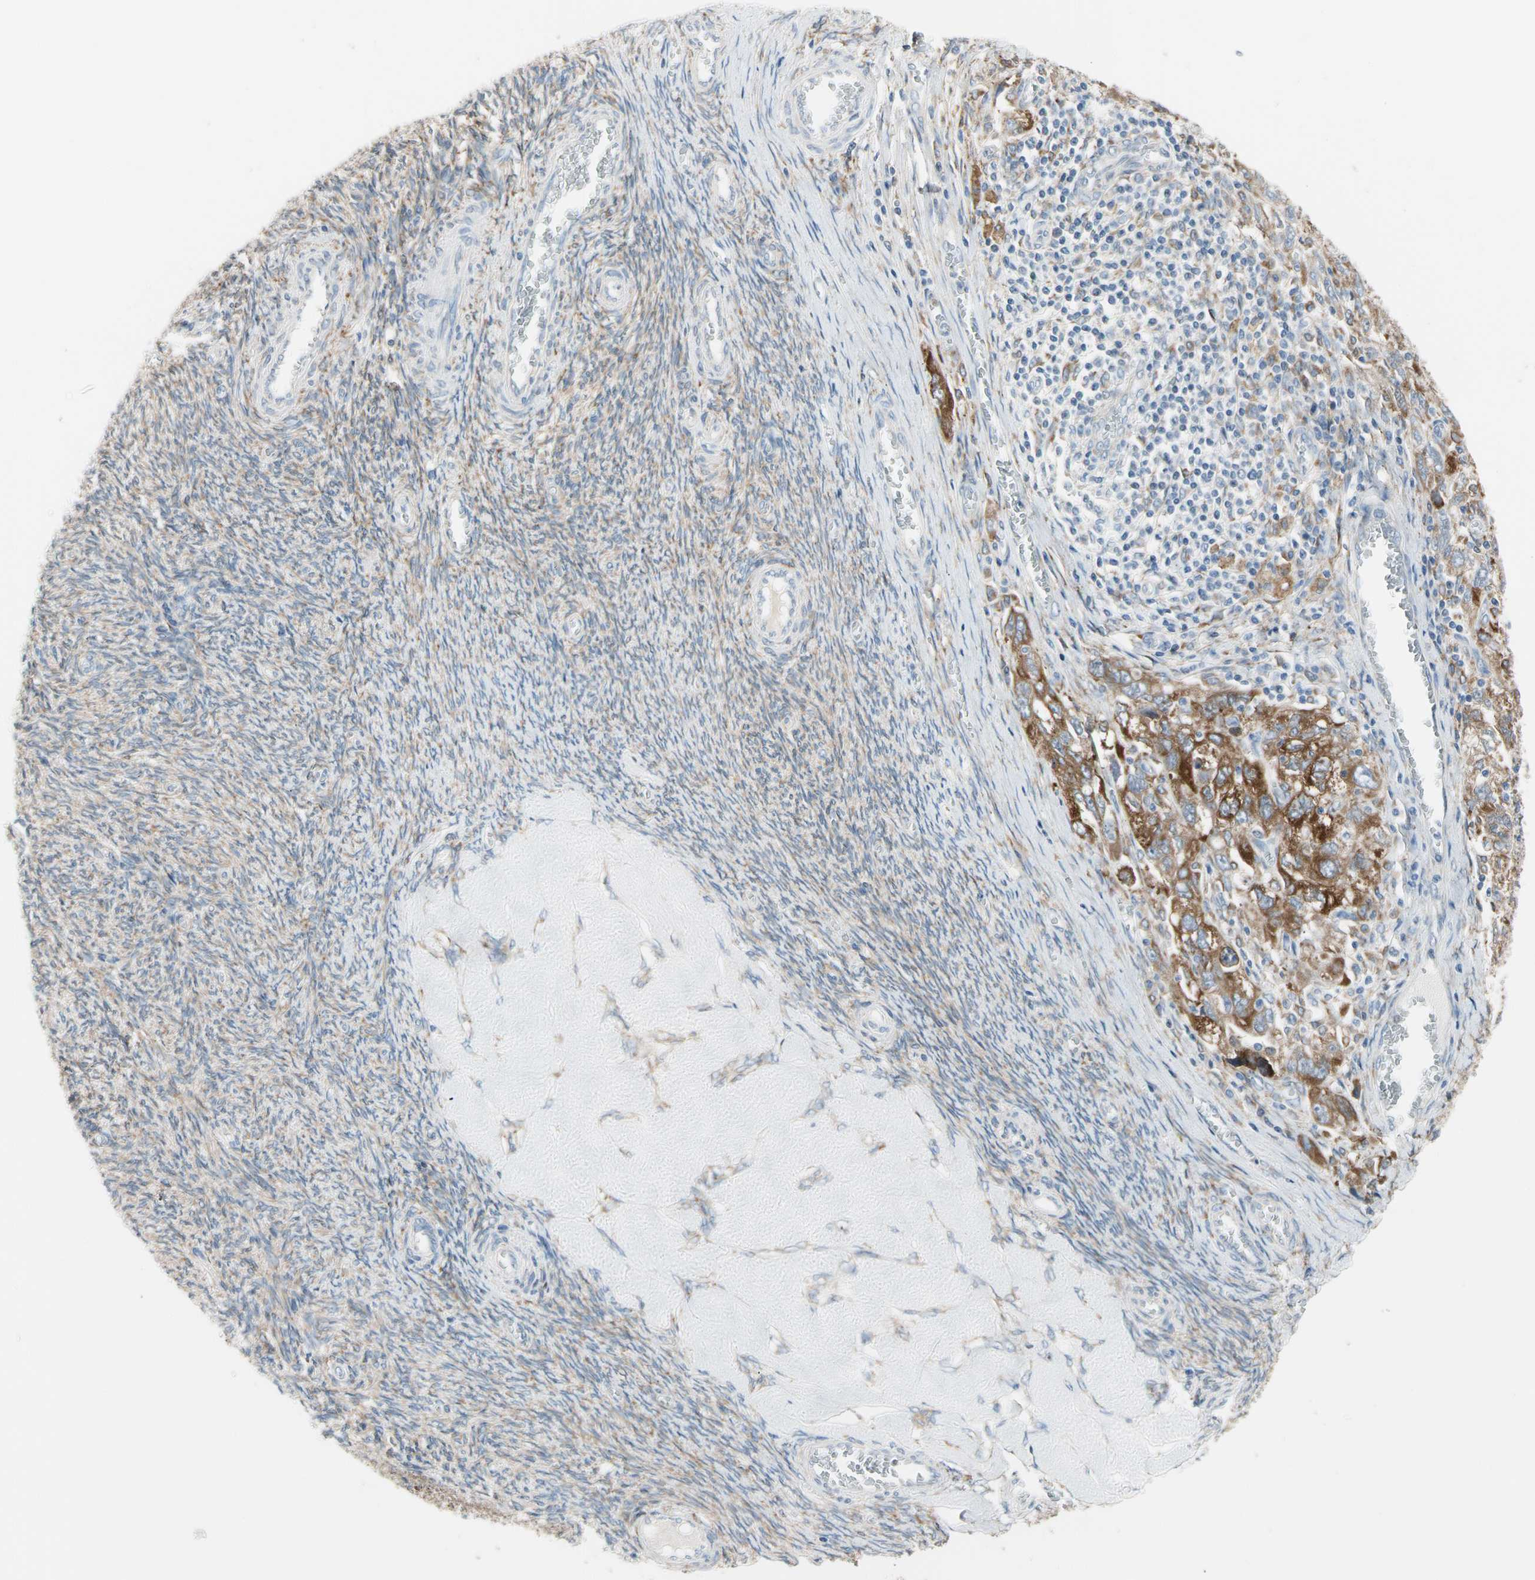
{"staining": {"intensity": "moderate", "quantity": ">75%", "location": "cytoplasmic/membranous"}, "tissue": "ovarian cancer", "cell_type": "Tumor cells", "image_type": "cancer", "snomed": [{"axis": "morphology", "description": "Carcinoma, NOS"}, {"axis": "morphology", "description": "Cystadenocarcinoma, serous, NOS"}, {"axis": "topography", "description": "Ovary"}], "caption": "Brown immunohistochemical staining in serous cystadenocarcinoma (ovarian) displays moderate cytoplasmic/membranous positivity in approximately >75% of tumor cells.", "gene": "LRPAP1", "patient": {"sex": "female", "age": 69}}